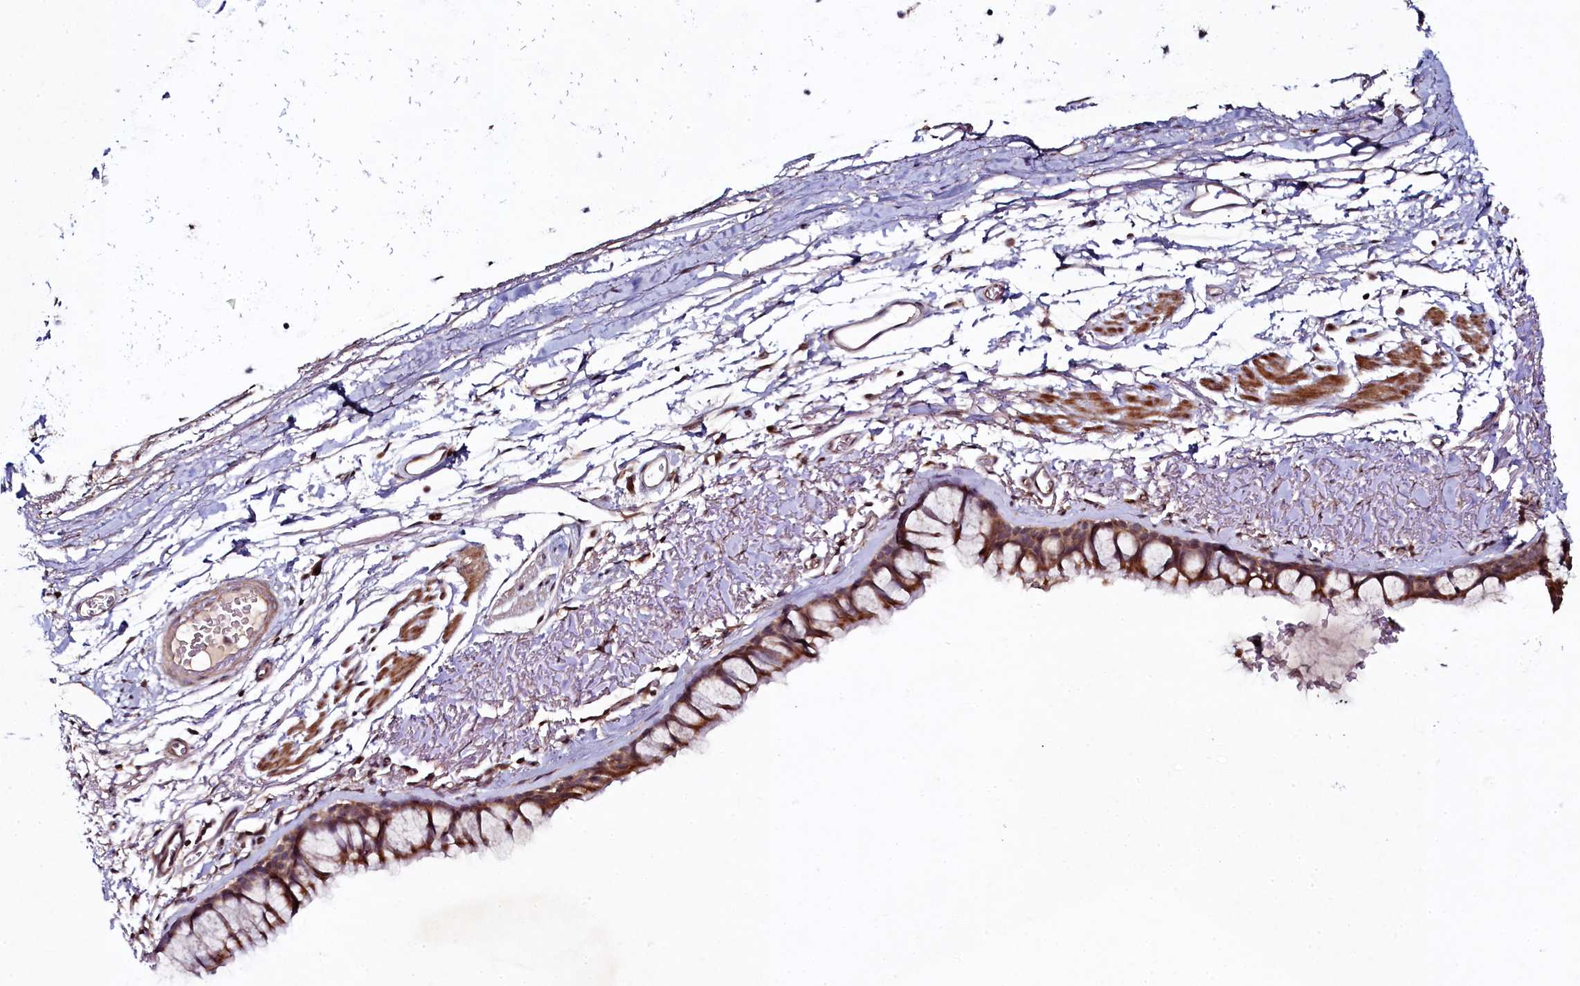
{"staining": {"intensity": "moderate", "quantity": ">75%", "location": "cytoplasmic/membranous"}, "tissue": "bronchus", "cell_type": "Respiratory epithelial cells", "image_type": "normal", "snomed": [{"axis": "morphology", "description": "Normal tissue, NOS"}, {"axis": "topography", "description": "Bronchus"}], "caption": "A brown stain highlights moderate cytoplasmic/membranous expression of a protein in respiratory epithelial cells of benign bronchus.", "gene": "SEC24C", "patient": {"sex": "male", "age": 65}}